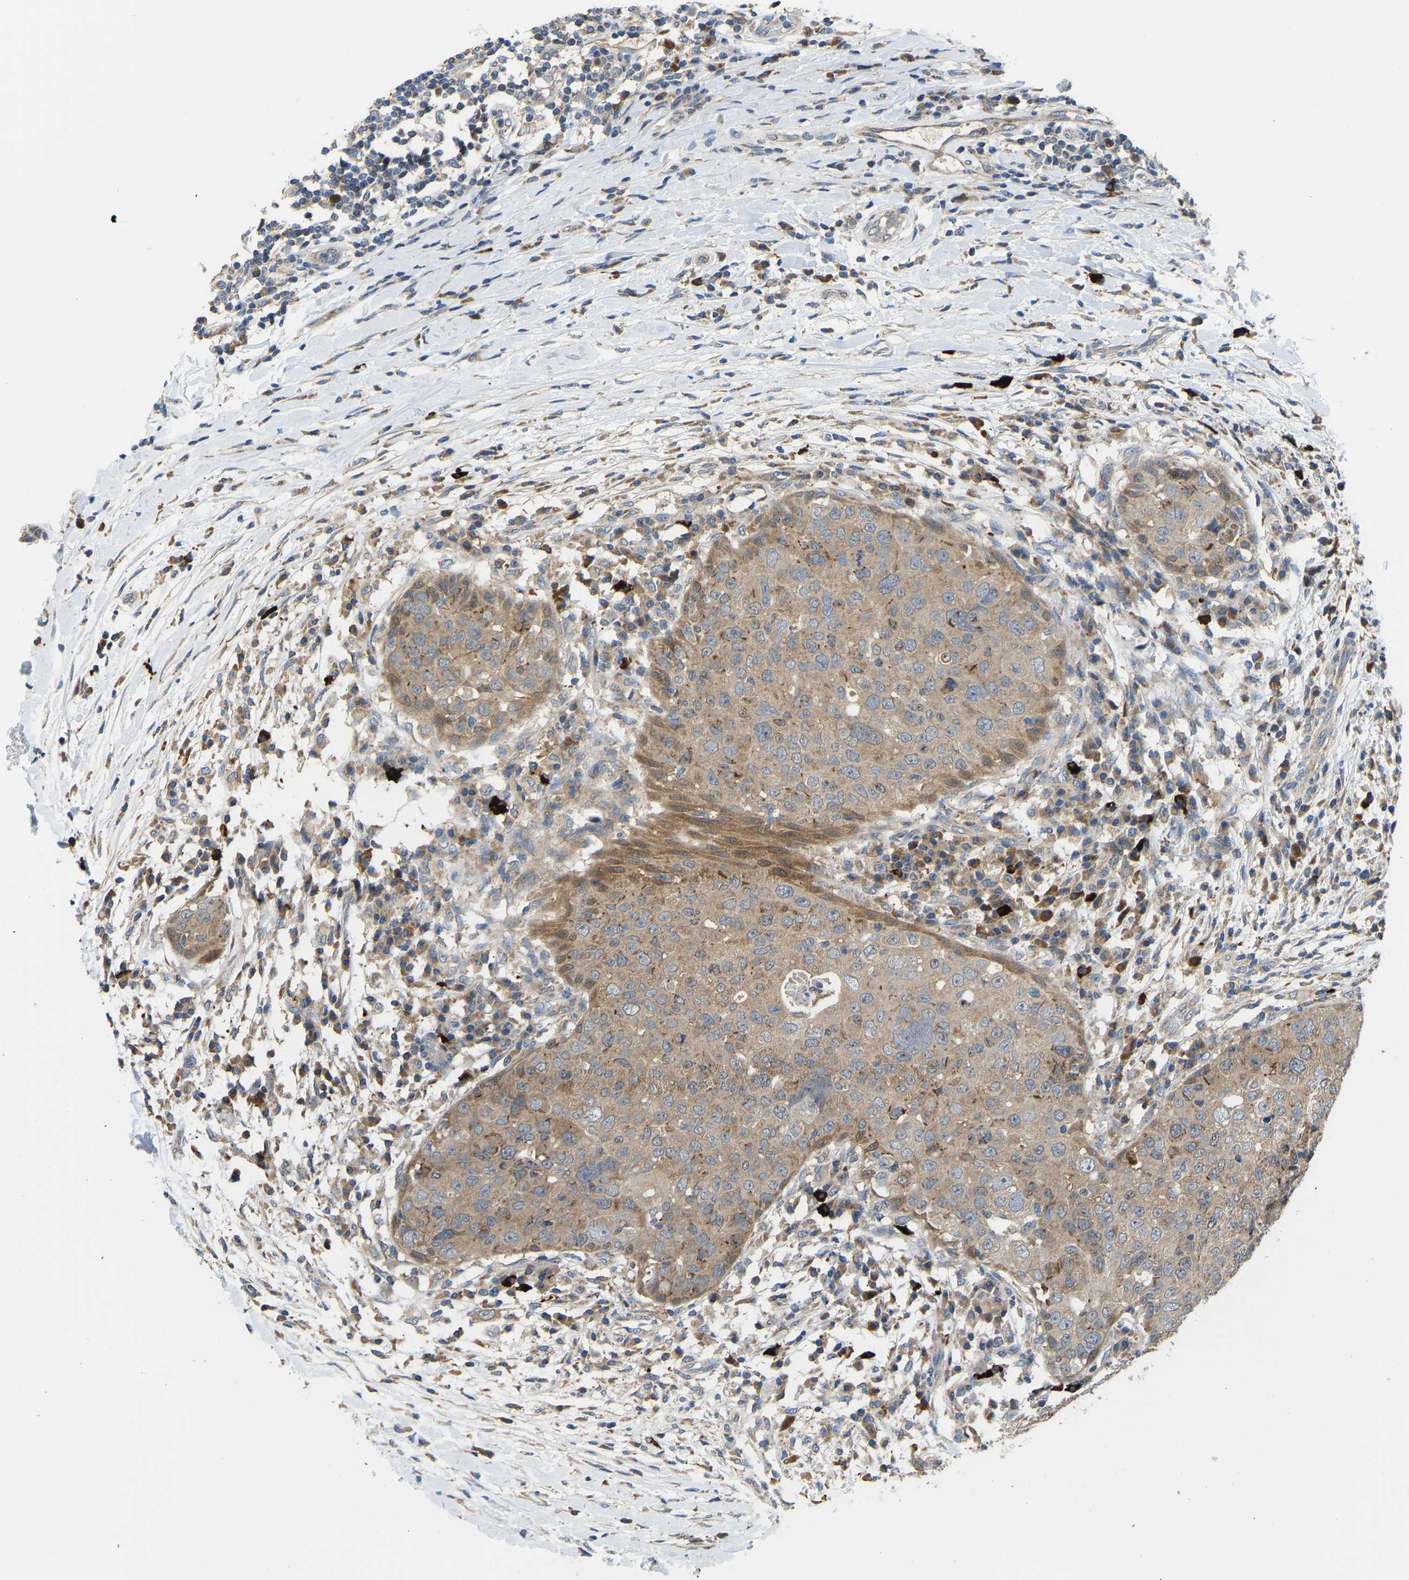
{"staining": {"intensity": "moderate", "quantity": ">75%", "location": "cytoplasmic/membranous"}, "tissue": "breast cancer", "cell_type": "Tumor cells", "image_type": "cancer", "snomed": [{"axis": "morphology", "description": "Duct carcinoma"}, {"axis": "topography", "description": "Breast"}], "caption": "Protein analysis of breast cancer tissue exhibits moderate cytoplasmic/membranous expression in about >75% of tumor cells.", "gene": "RBP1", "patient": {"sex": "female", "age": 27}}